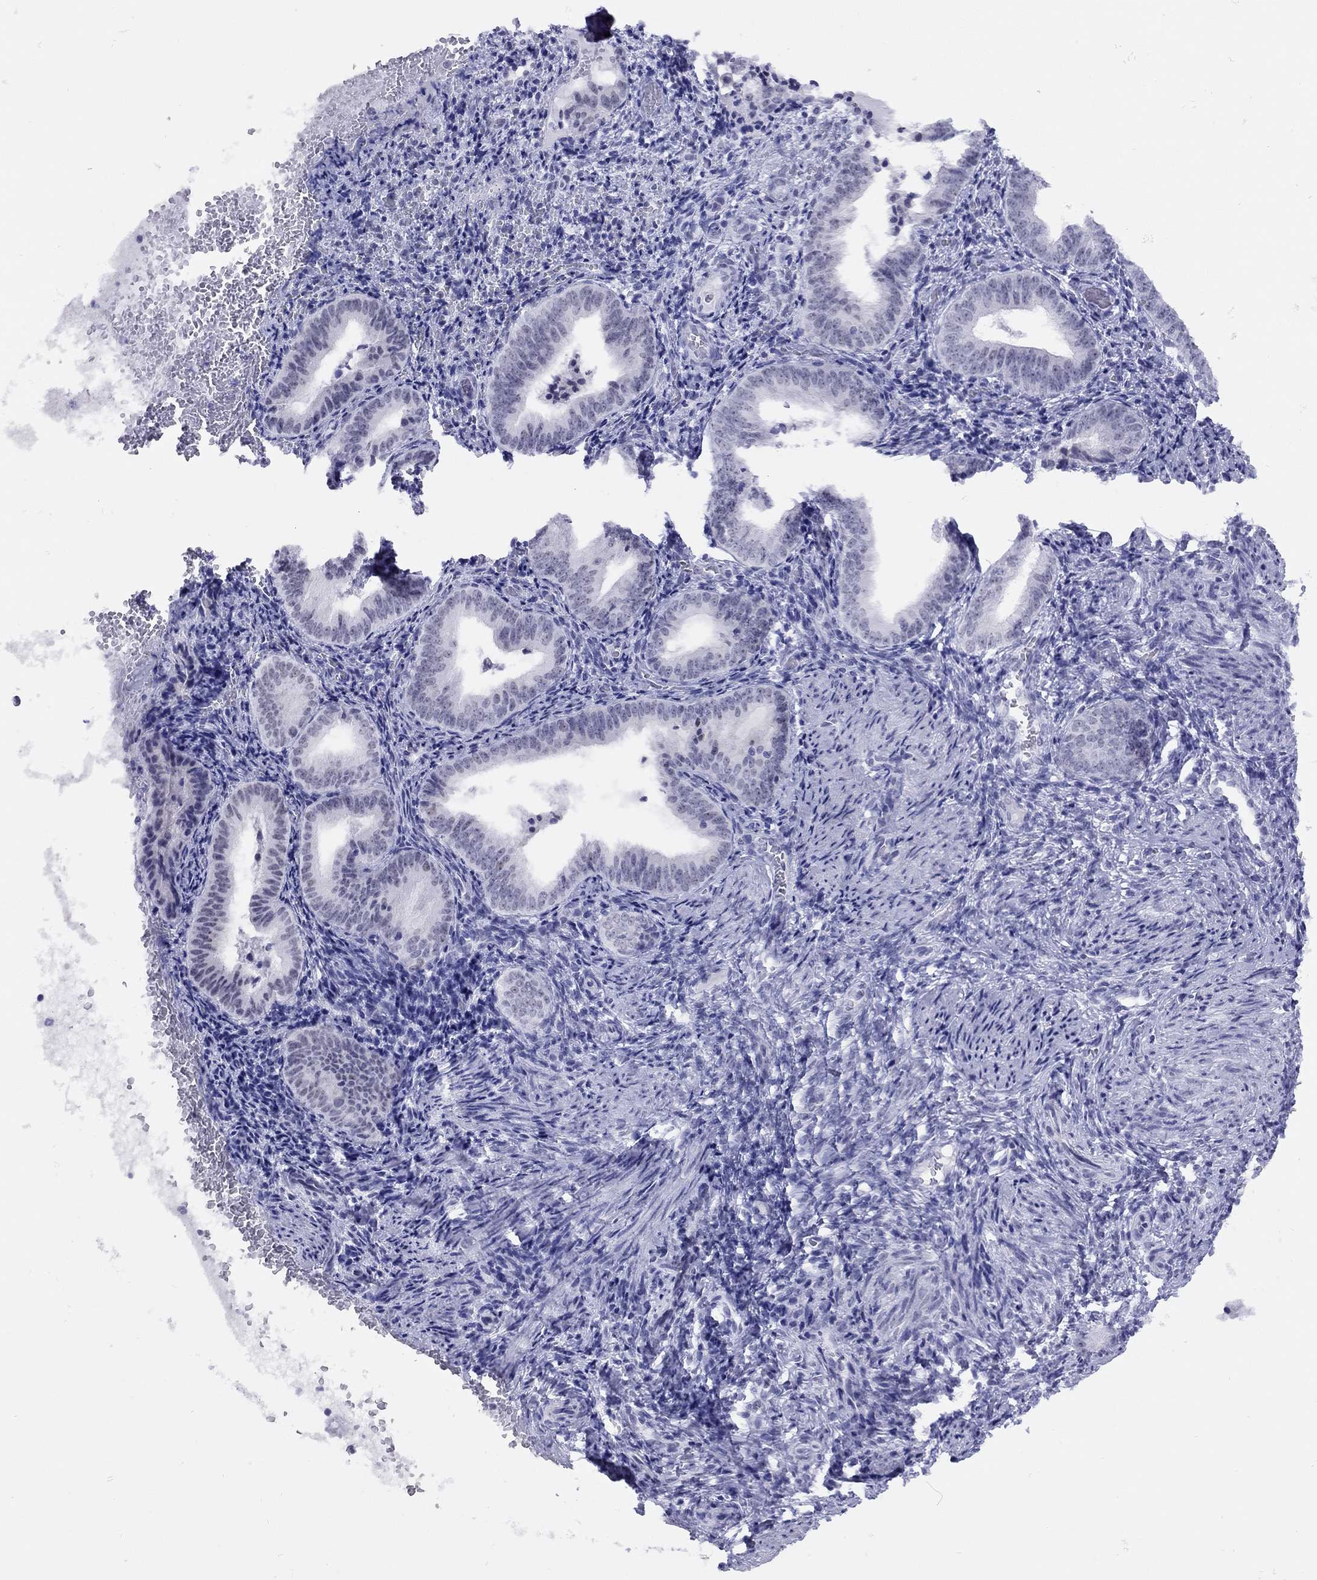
{"staining": {"intensity": "negative", "quantity": "none", "location": "none"}, "tissue": "endometrium", "cell_type": "Cells in endometrial stroma", "image_type": "normal", "snomed": [{"axis": "morphology", "description": "Normal tissue, NOS"}, {"axis": "topography", "description": "Endometrium"}], "caption": "This is a image of immunohistochemistry staining of normal endometrium, which shows no expression in cells in endometrial stroma.", "gene": "LYAR", "patient": {"sex": "female", "age": 42}}